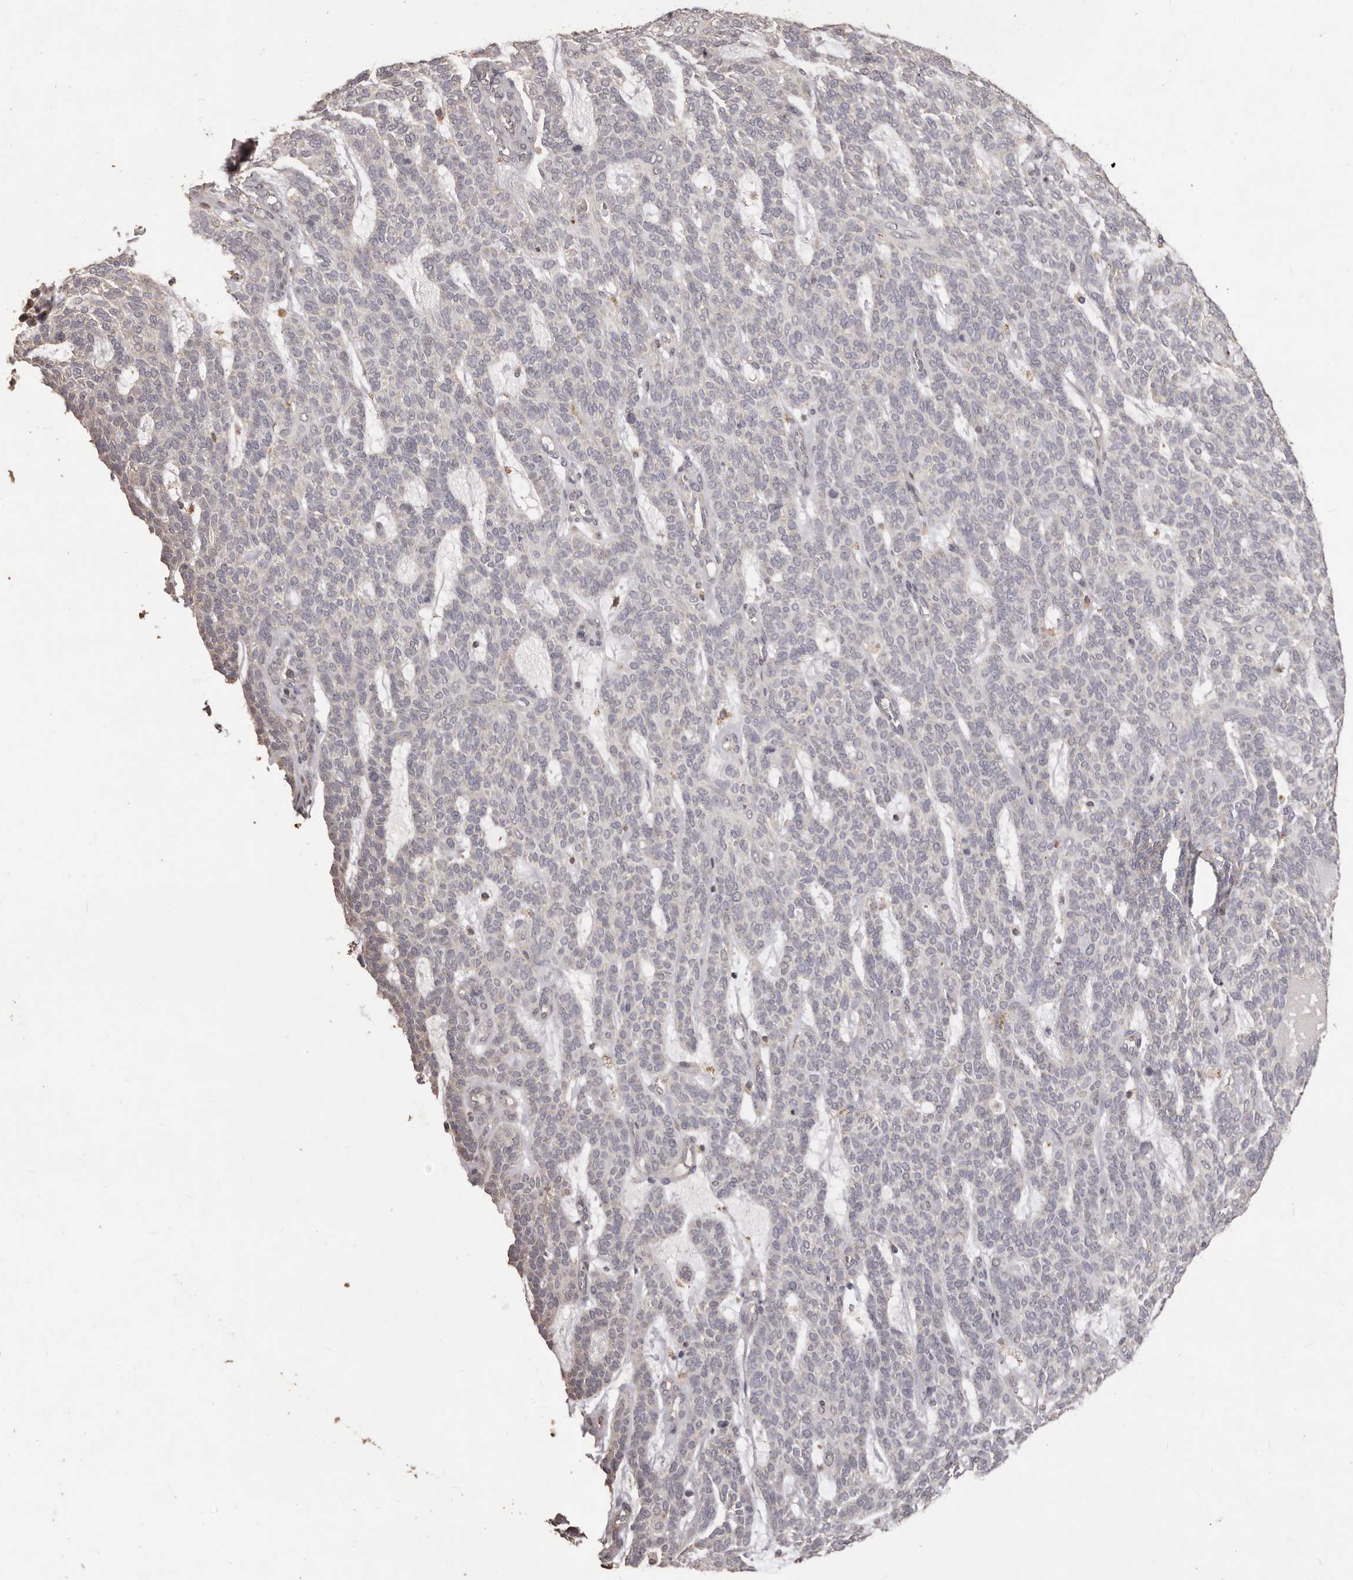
{"staining": {"intensity": "negative", "quantity": "none", "location": "none"}, "tissue": "skin cancer", "cell_type": "Tumor cells", "image_type": "cancer", "snomed": [{"axis": "morphology", "description": "Squamous cell carcinoma, NOS"}, {"axis": "topography", "description": "Skin"}], "caption": "Immunohistochemistry (IHC) image of human squamous cell carcinoma (skin) stained for a protein (brown), which reveals no expression in tumor cells.", "gene": "PRSS27", "patient": {"sex": "female", "age": 90}}